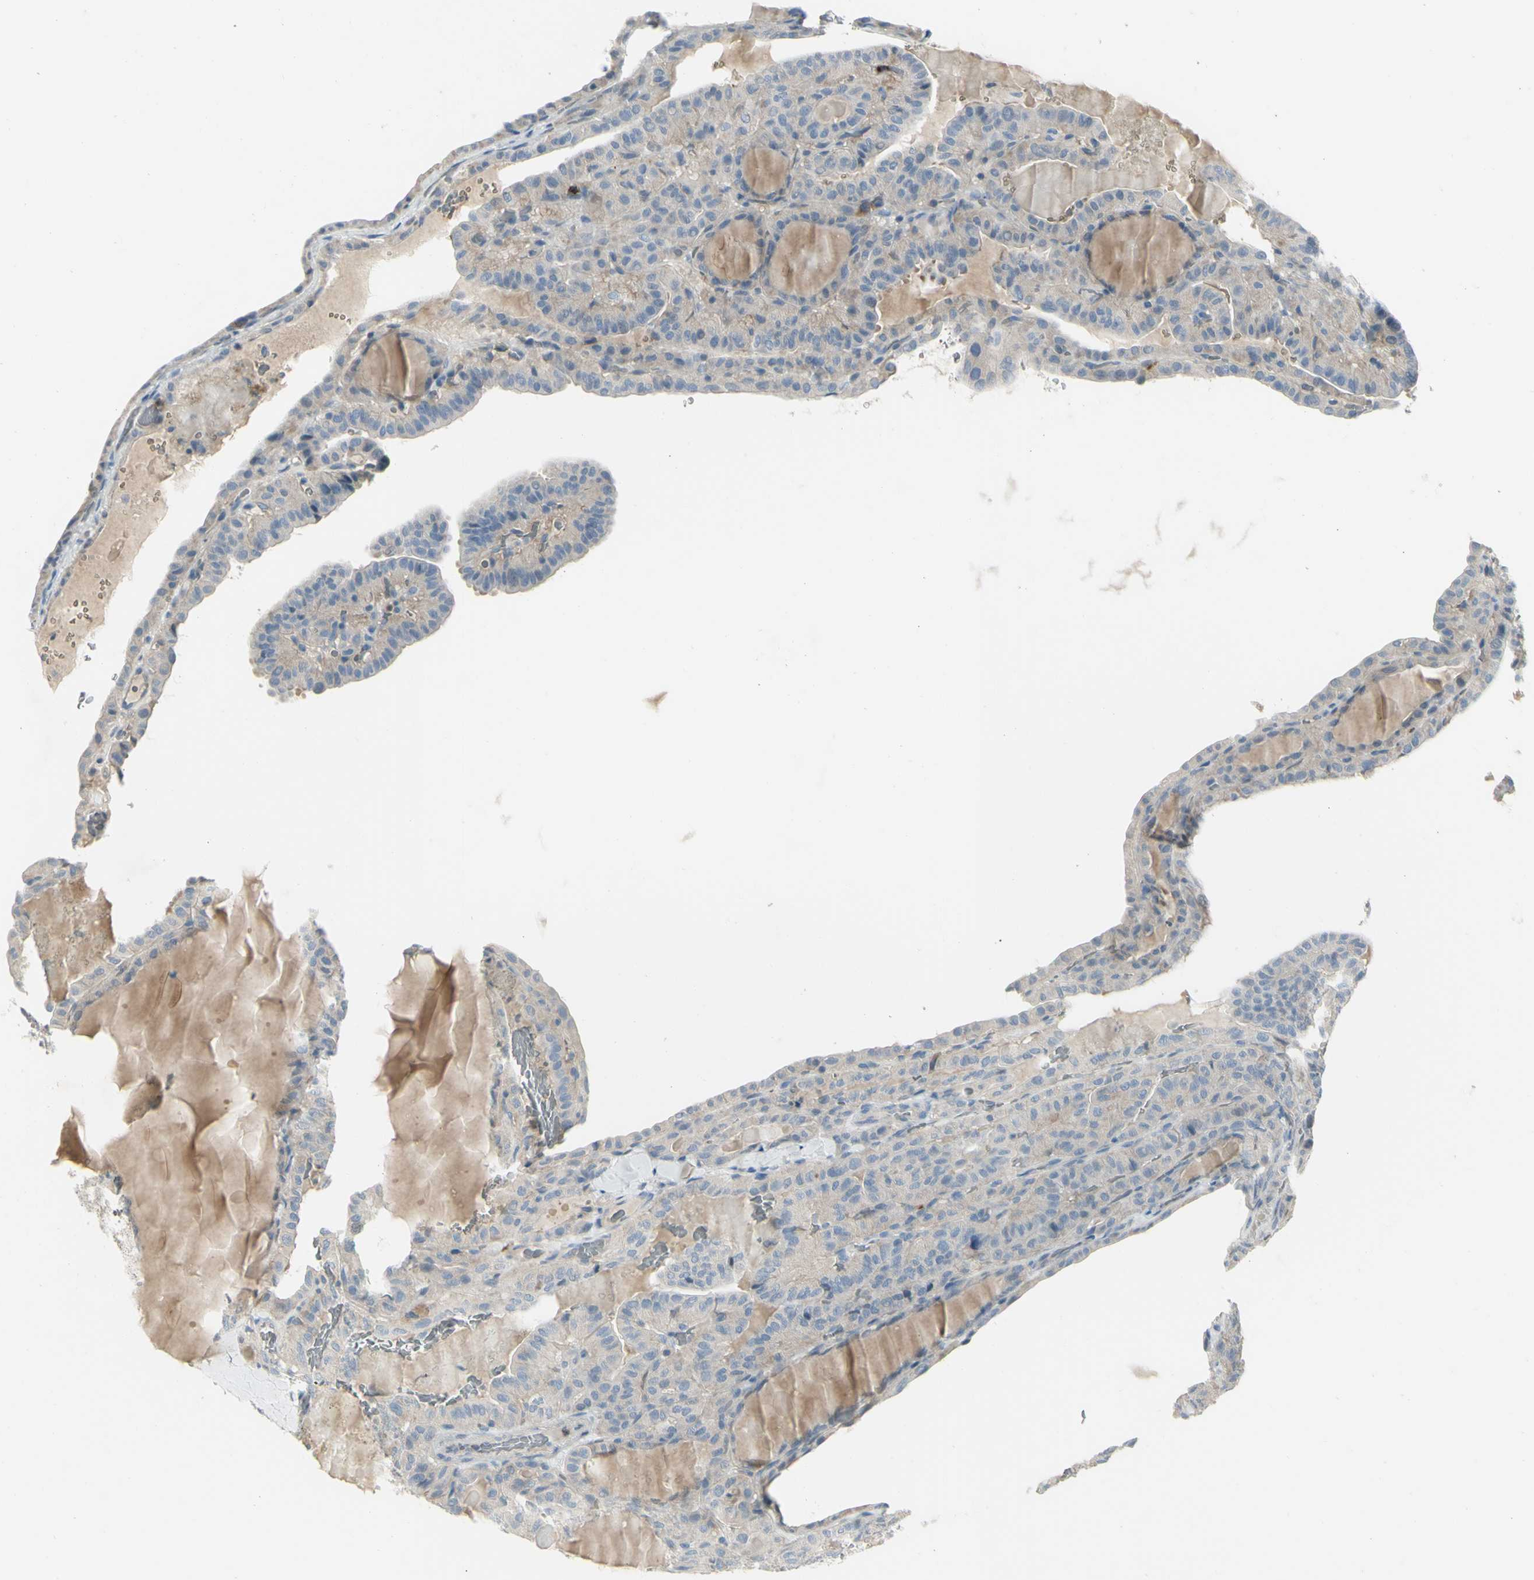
{"staining": {"intensity": "weak", "quantity": ">75%", "location": "cytoplasmic/membranous"}, "tissue": "thyroid cancer", "cell_type": "Tumor cells", "image_type": "cancer", "snomed": [{"axis": "morphology", "description": "Papillary adenocarcinoma, NOS"}, {"axis": "topography", "description": "Thyroid gland"}], "caption": "Protein staining reveals weak cytoplasmic/membranous positivity in approximately >75% of tumor cells in thyroid cancer.", "gene": "CCNB2", "patient": {"sex": "male", "age": 77}}